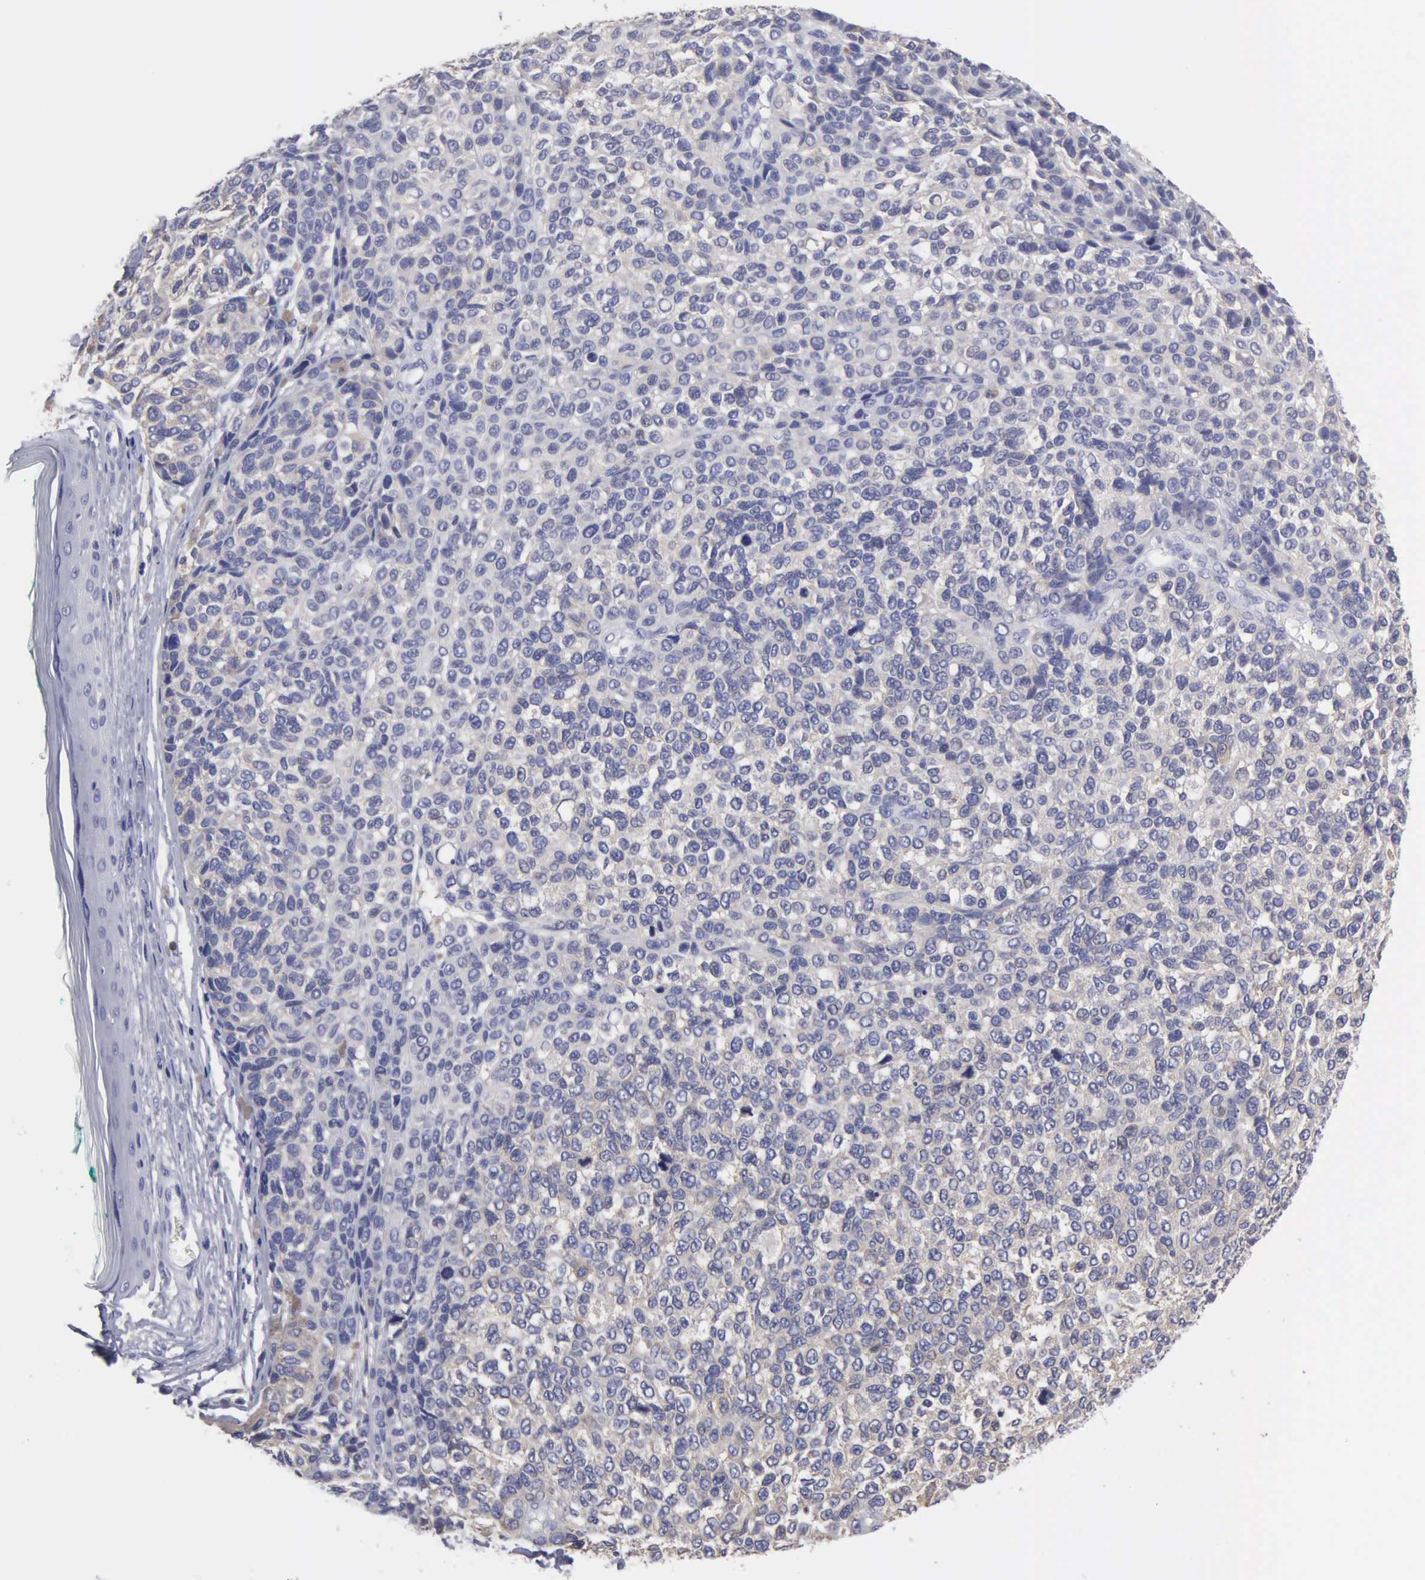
{"staining": {"intensity": "negative", "quantity": "none", "location": "none"}, "tissue": "melanoma", "cell_type": "Tumor cells", "image_type": "cancer", "snomed": [{"axis": "morphology", "description": "Malignant melanoma, NOS"}, {"axis": "topography", "description": "Skin"}], "caption": "Immunohistochemistry (IHC) histopathology image of melanoma stained for a protein (brown), which demonstrates no positivity in tumor cells. Brightfield microscopy of IHC stained with DAB (brown) and hematoxylin (blue), captured at high magnification.", "gene": "G6PD", "patient": {"sex": "female", "age": 85}}